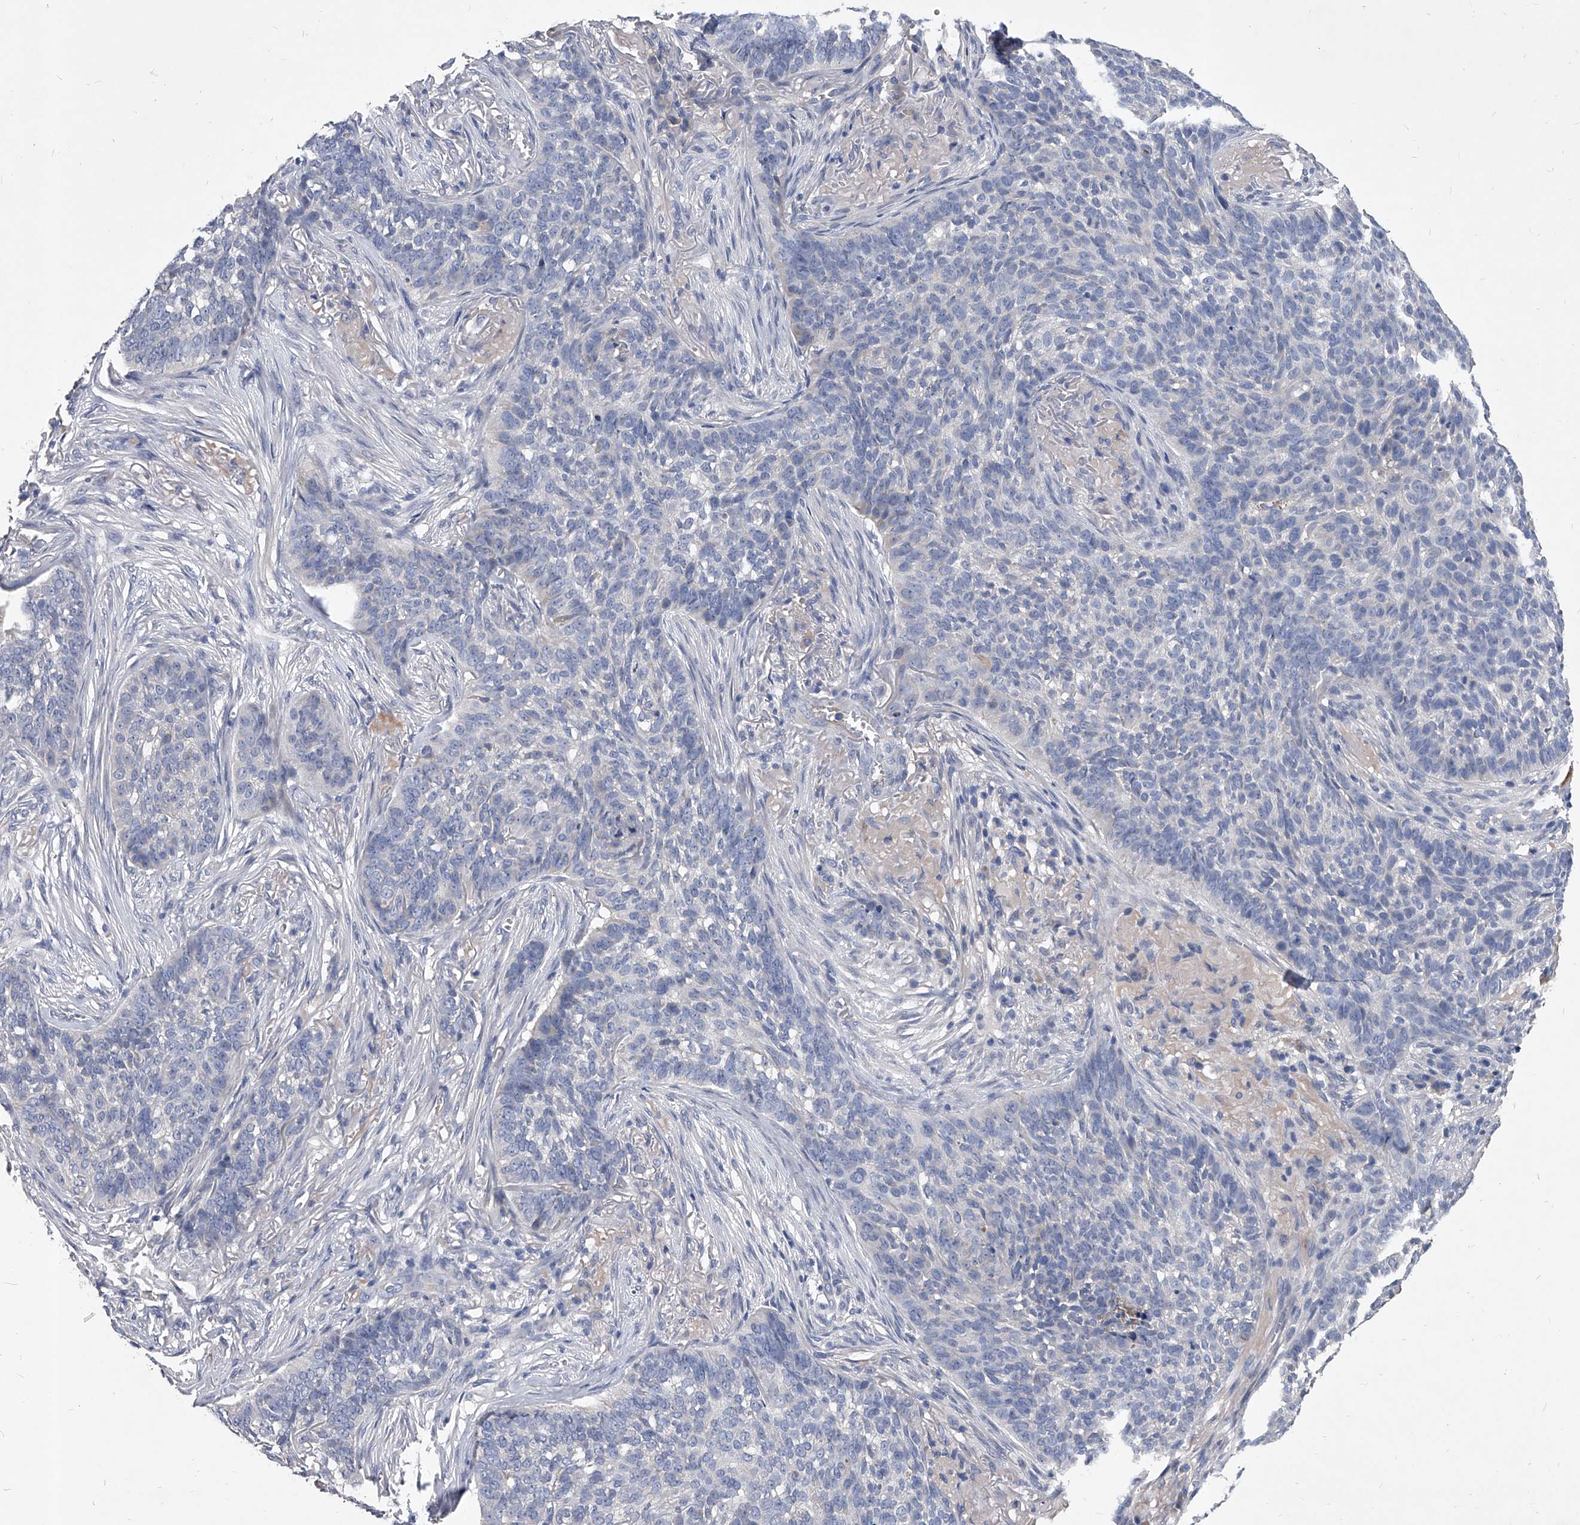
{"staining": {"intensity": "negative", "quantity": "none", "location": "none"}, "tissue": "skin cancer", "cell_type": "Tumor cells", "image_type": "cancer", "snomed": [{"axis": "morphology", "description": "Basal cell carcinoma"}, {"axis": "topography", "description": "Skin"}], "caption": "This is an immunohistochemistry (IHC) micrograph of basal cell carcinoma (skin). There is no staining in tumor cells.", "gene": "C5", "patient": {"sex": "male", "age": 85}}